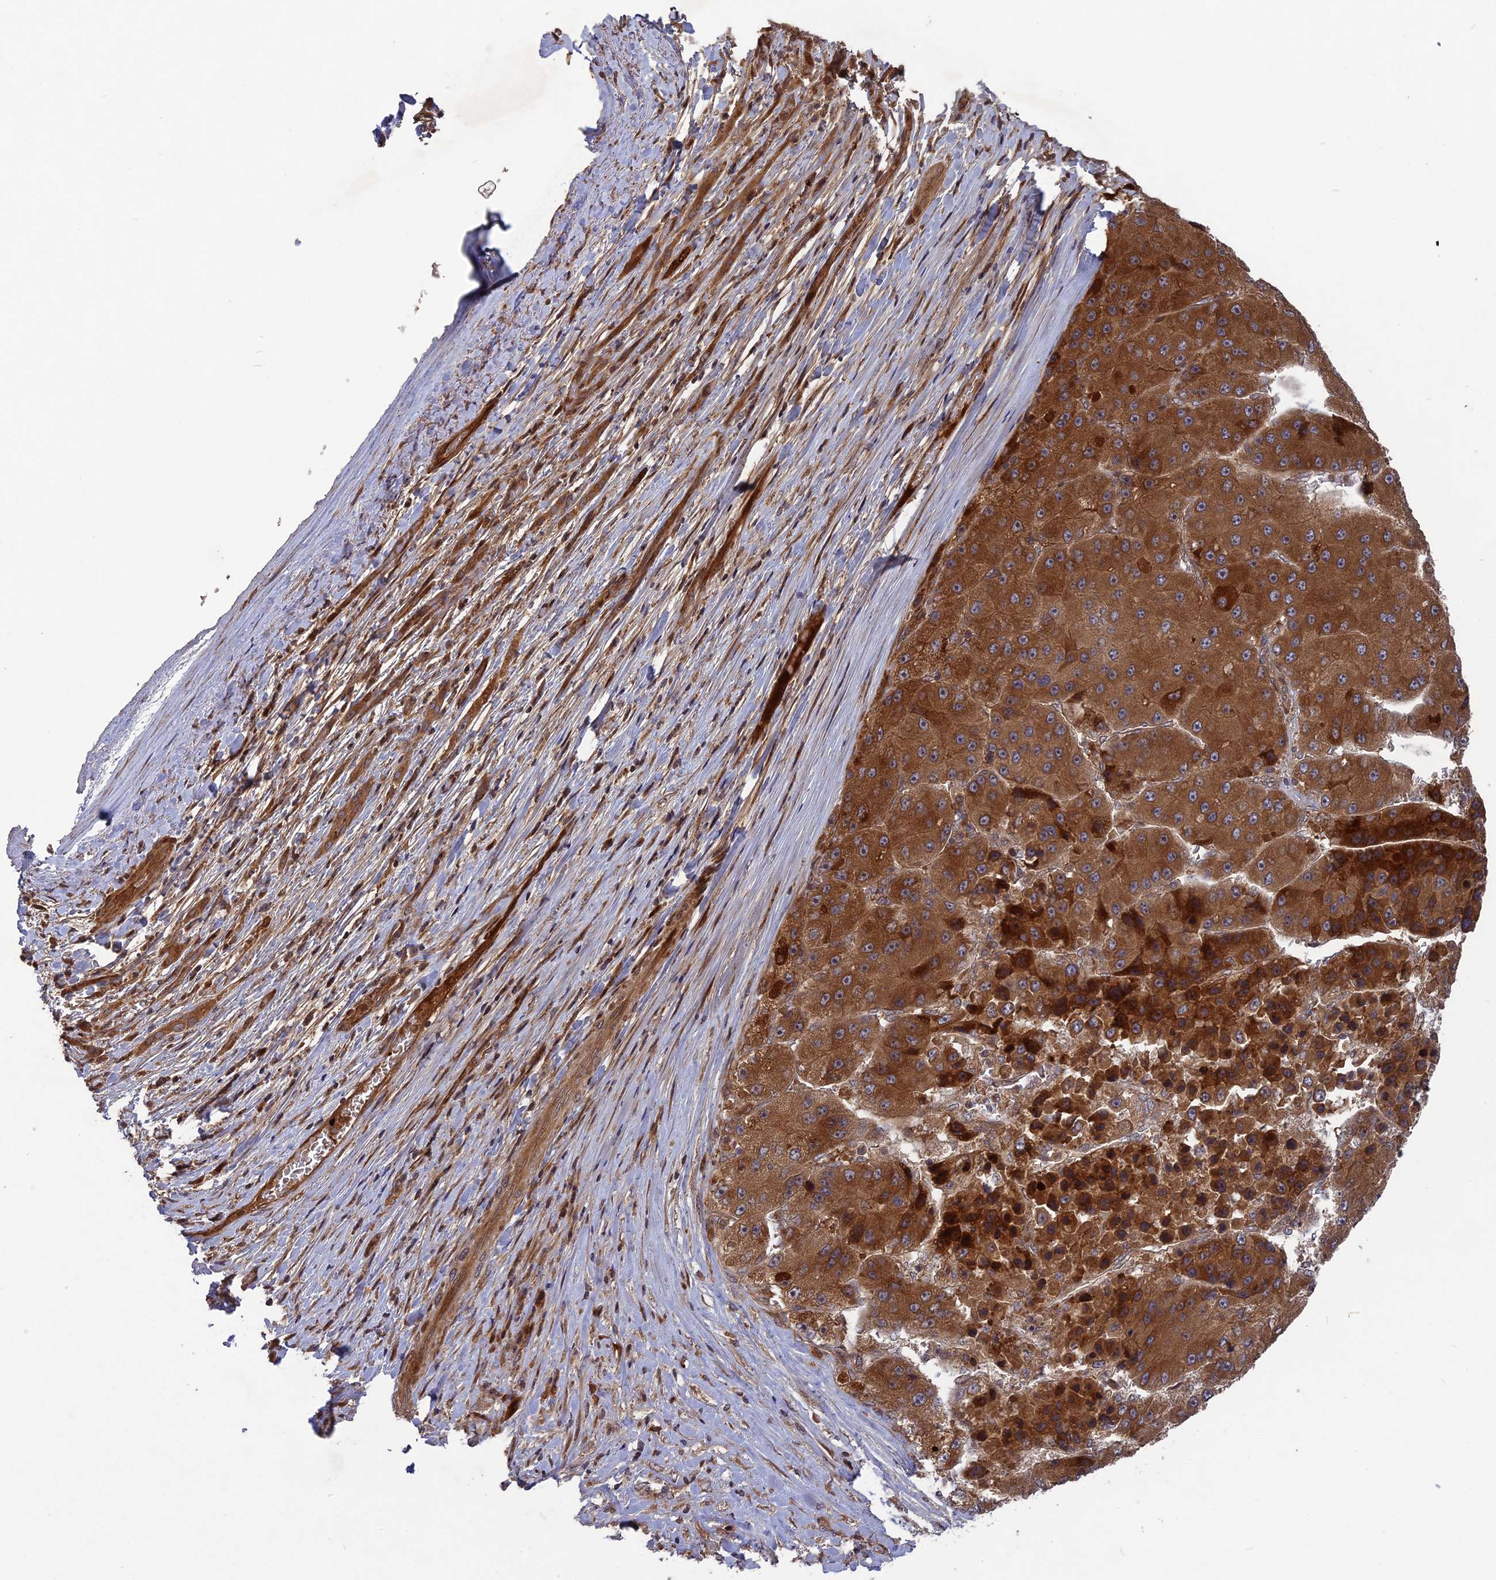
{"staining": {"intensity": "strong", "quantity": ">75%", "location": "cytoplasmic/membranous"}, "tissue": "liver cancer", "cell_type": "Tumor cells", "image_type": "cancer", "snomed": [{"axis": "morphology", "description": "Carcinoma, Hepatocellular, NOS"}, {"axis": "topography", "description": "Liver"}], "caption": "Strong cytoplasmic/membranous protein positivity is seen in about >75% of tumor cells in liver cancer (hepatocellular carcinoma).", "gene": "TMUB2", "patient": {"sex": "female", "age": 73}}